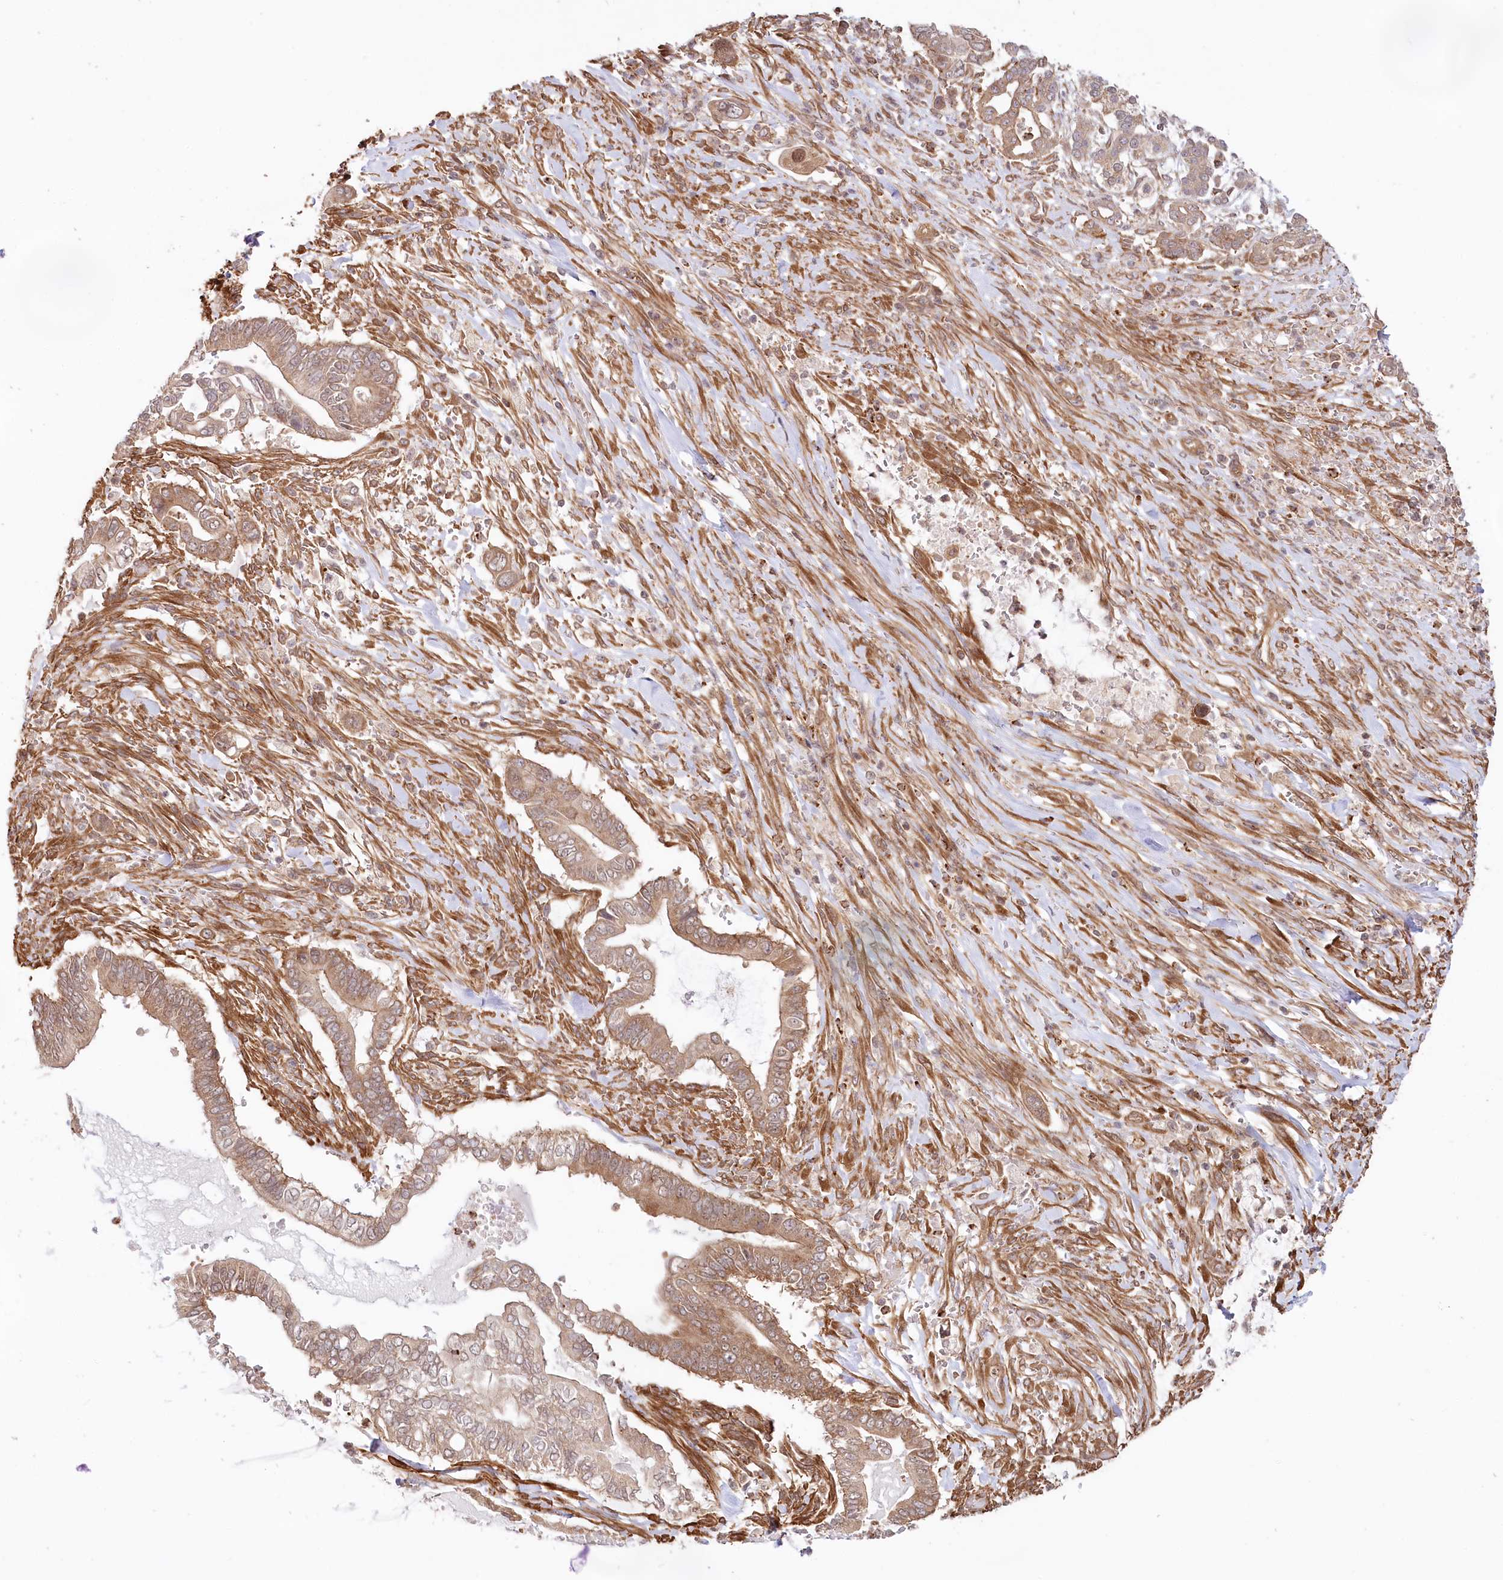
{"staining": {"intensity": "moderate", "quantity": ">75%", "location": "cytoplasmic/membranous"}, "tissue": "pancreatic cancer", "cell_type": "Tumor cells", "image_type": "cancer", "snomed": [{"axis": "morphology", "description": "Adenocarcinoma, NOS"}, {"axis": "topography", "description": "Pancreas"}], "caption": "Immunohistochemical staining of human pancreatic adenocarcinoma shows medium levels of moderate cytoplasmic/membranous positivity in about >75% of tumor cells.", "gene": "CEP70", "patient": {"sex": "male", "age": 68}}